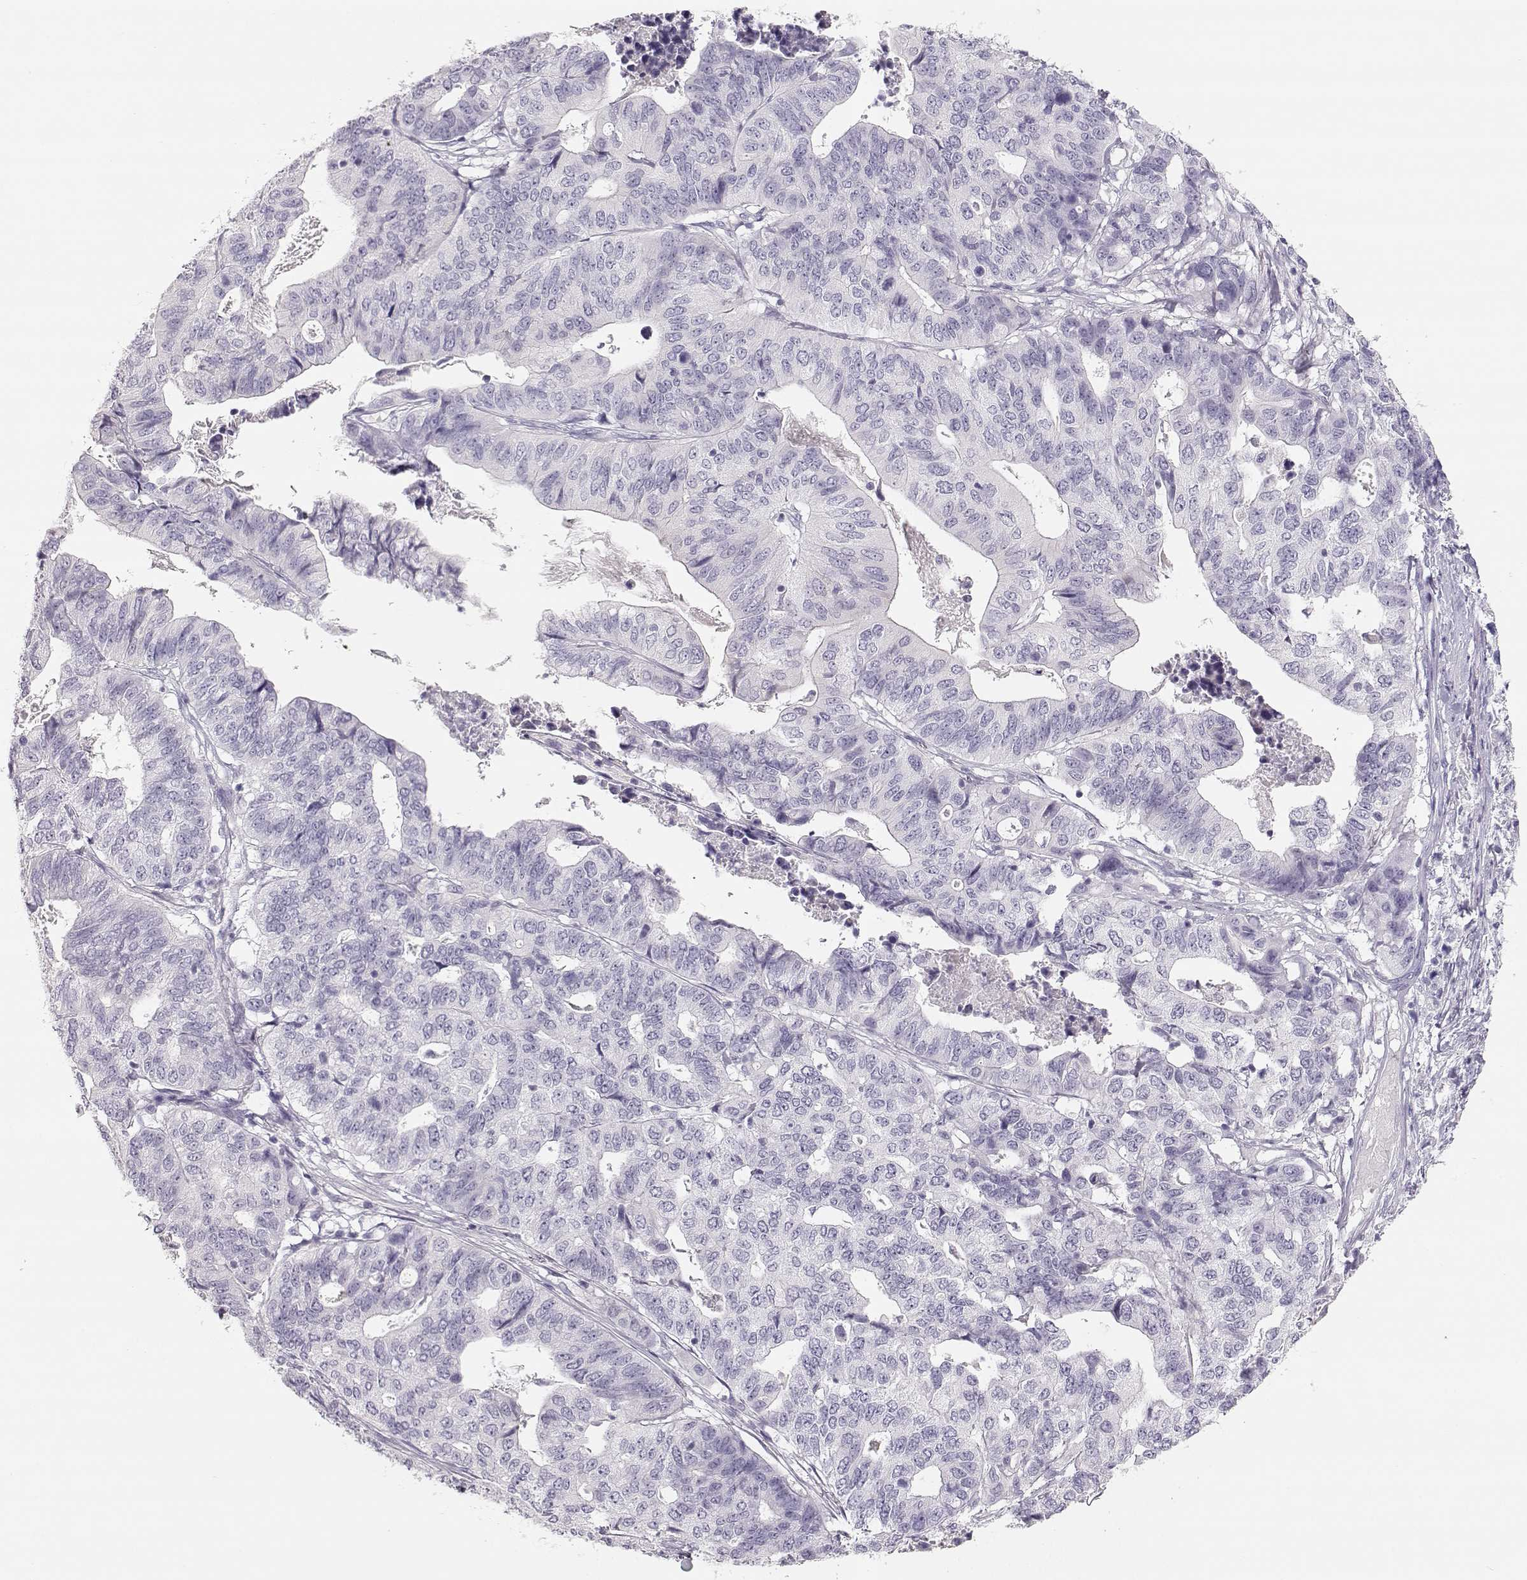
{"staining": {"intensity": "negative", "quantity": "none", "location": "none"}, "tissue": "stomach cancer", "cell_type": "Tumor cells", "image_type": "cancer", "snomed": [{"axis": "morphology", "description": "Adenocarcinoma, NOS"}, {"axis": "topography", "description": "Stomach, upper"}], "caption": "Protein analysis of stomach adenocarcinoma exhibits no significant positivity in tumor cells.", "gene": "LEPR", "patient": {"sex": "female", "age": 67}}